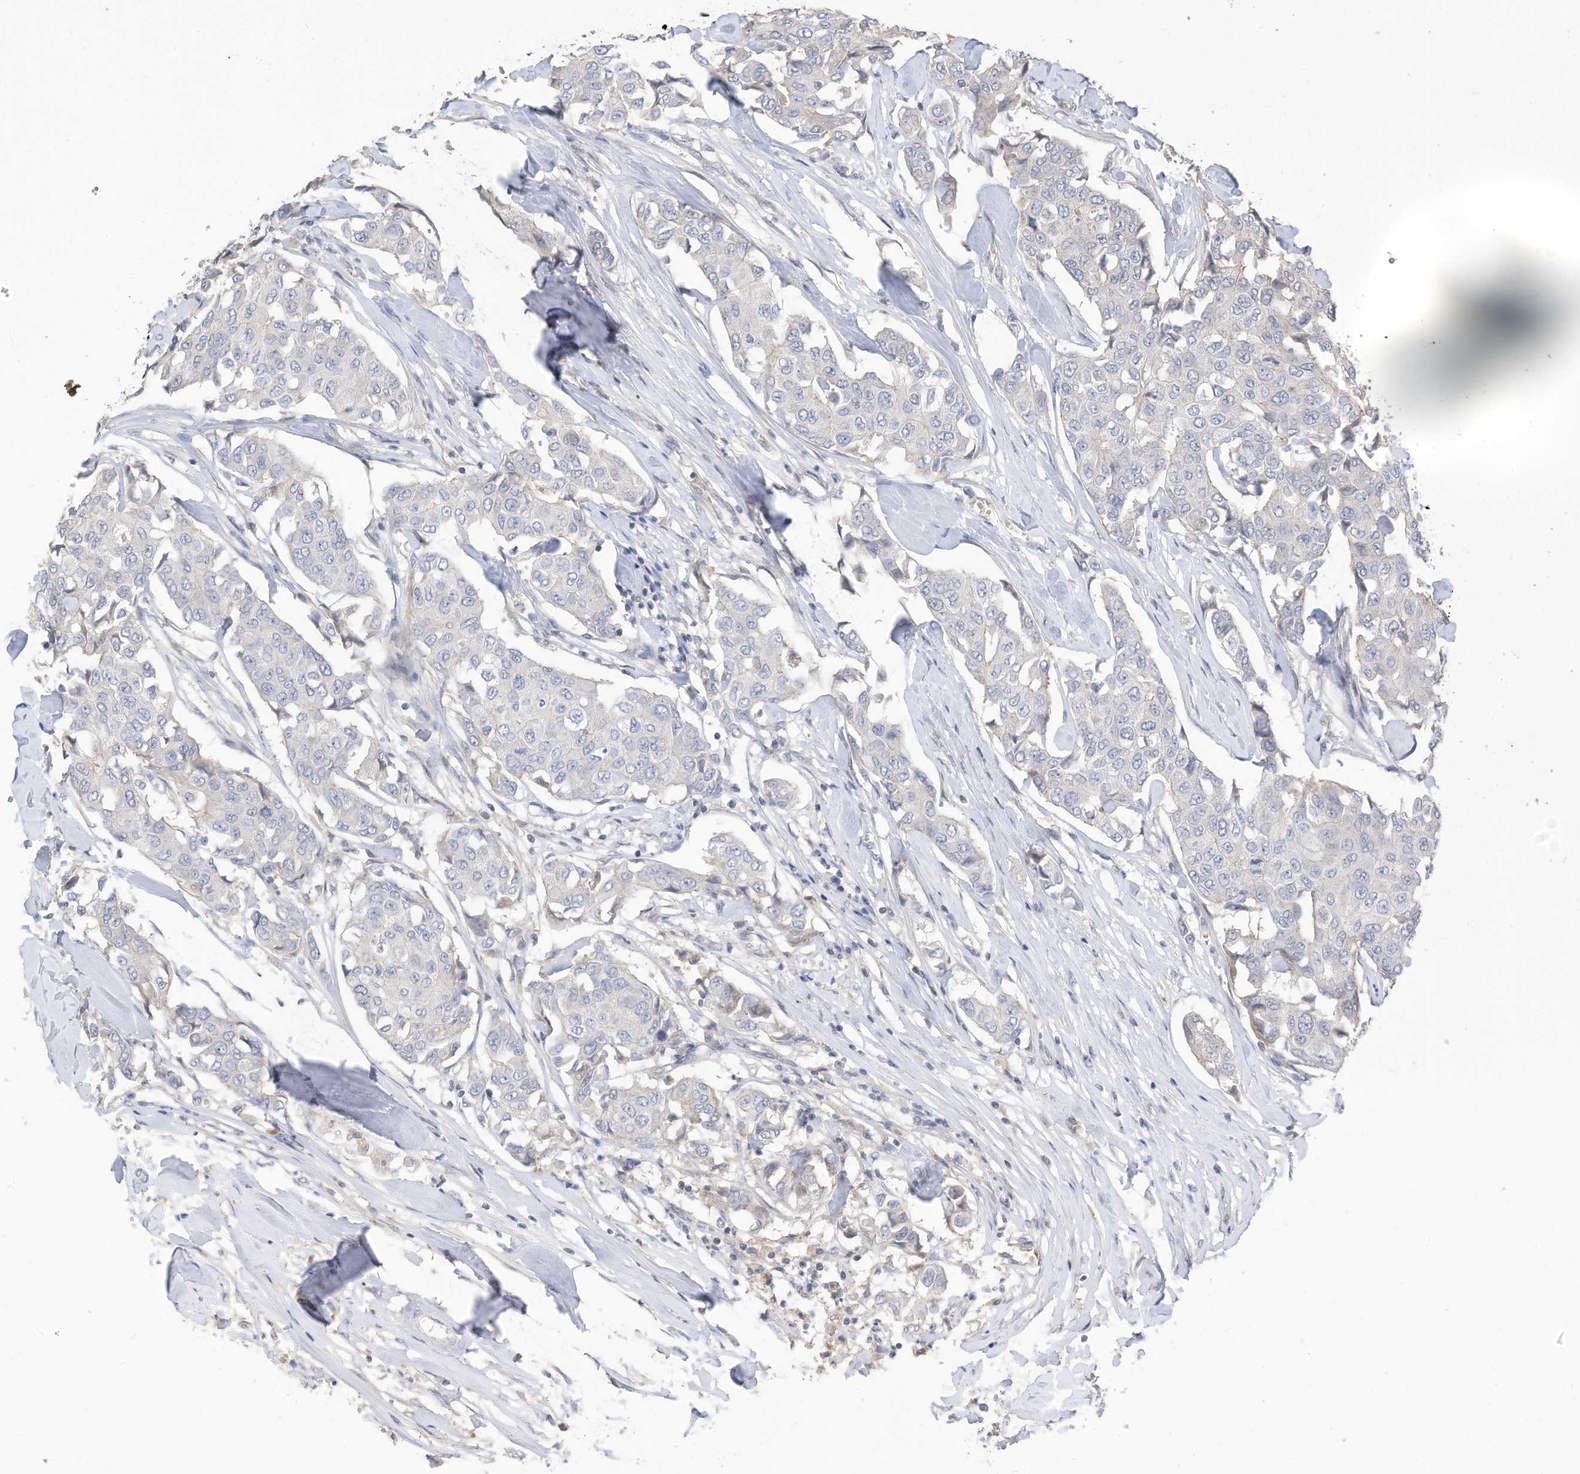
{"staining": {"intensity": "negative", "quantity": "none", "location": "none"}, "tissue": "breast cancer", "cell_type": "Tumor cells", "image_type": "cancer", "snomed": [{"axis": "morphology", "description": "Duct carcinoma"}, {"axis": "topography", "description": "Breast"}], "caption": "DAB (3,3'-diaminobenzidine) immunohistochemical staining of intraductal carcinoma (breast) reveals no significant expression in tumor cells.", "gene": "REC8", "patient": {"sex": "female", "age": 80}}